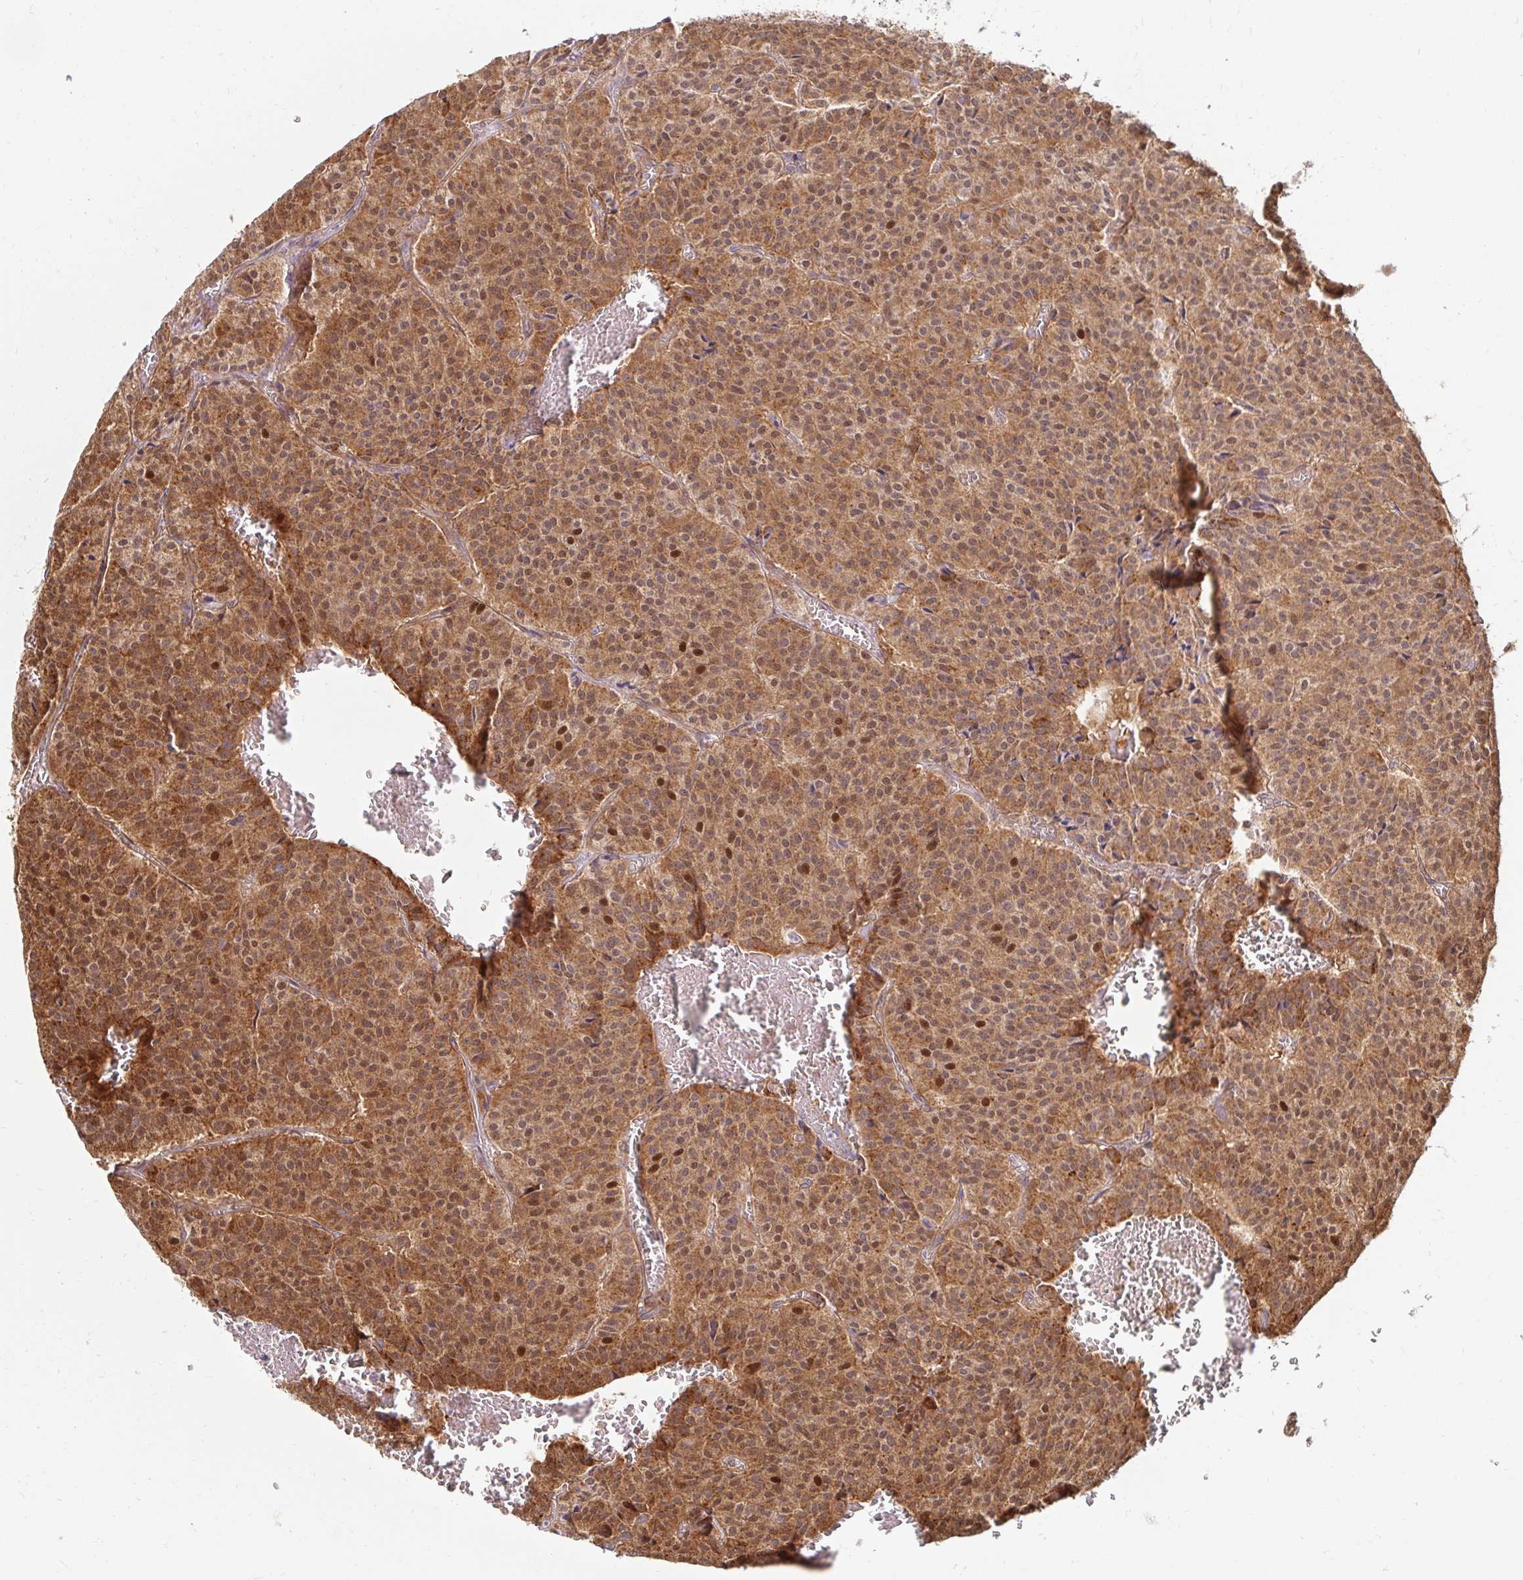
{"staining": {"intensity": "moderate", "quantity": ">75%", "location": "cytoplasmic/membranous,nuclear"}, "tissue": "carcinoid", "cell_type": "Tumor cells", "image_type": "cancer", "snomed": [{"axis": "morphology", "description": "Carcinoid, malignant, NOS"}, {"axis": "topography", "description": "Lung"}], "caption": "The histopathology image displays a brown stain indicating the presence of a protein in the cytoplasmic/membranous and nuclear of tumor cells in malignant carcinoid.", "gene": "BTF3", "patient": {"sex": "male", "age": 70}}